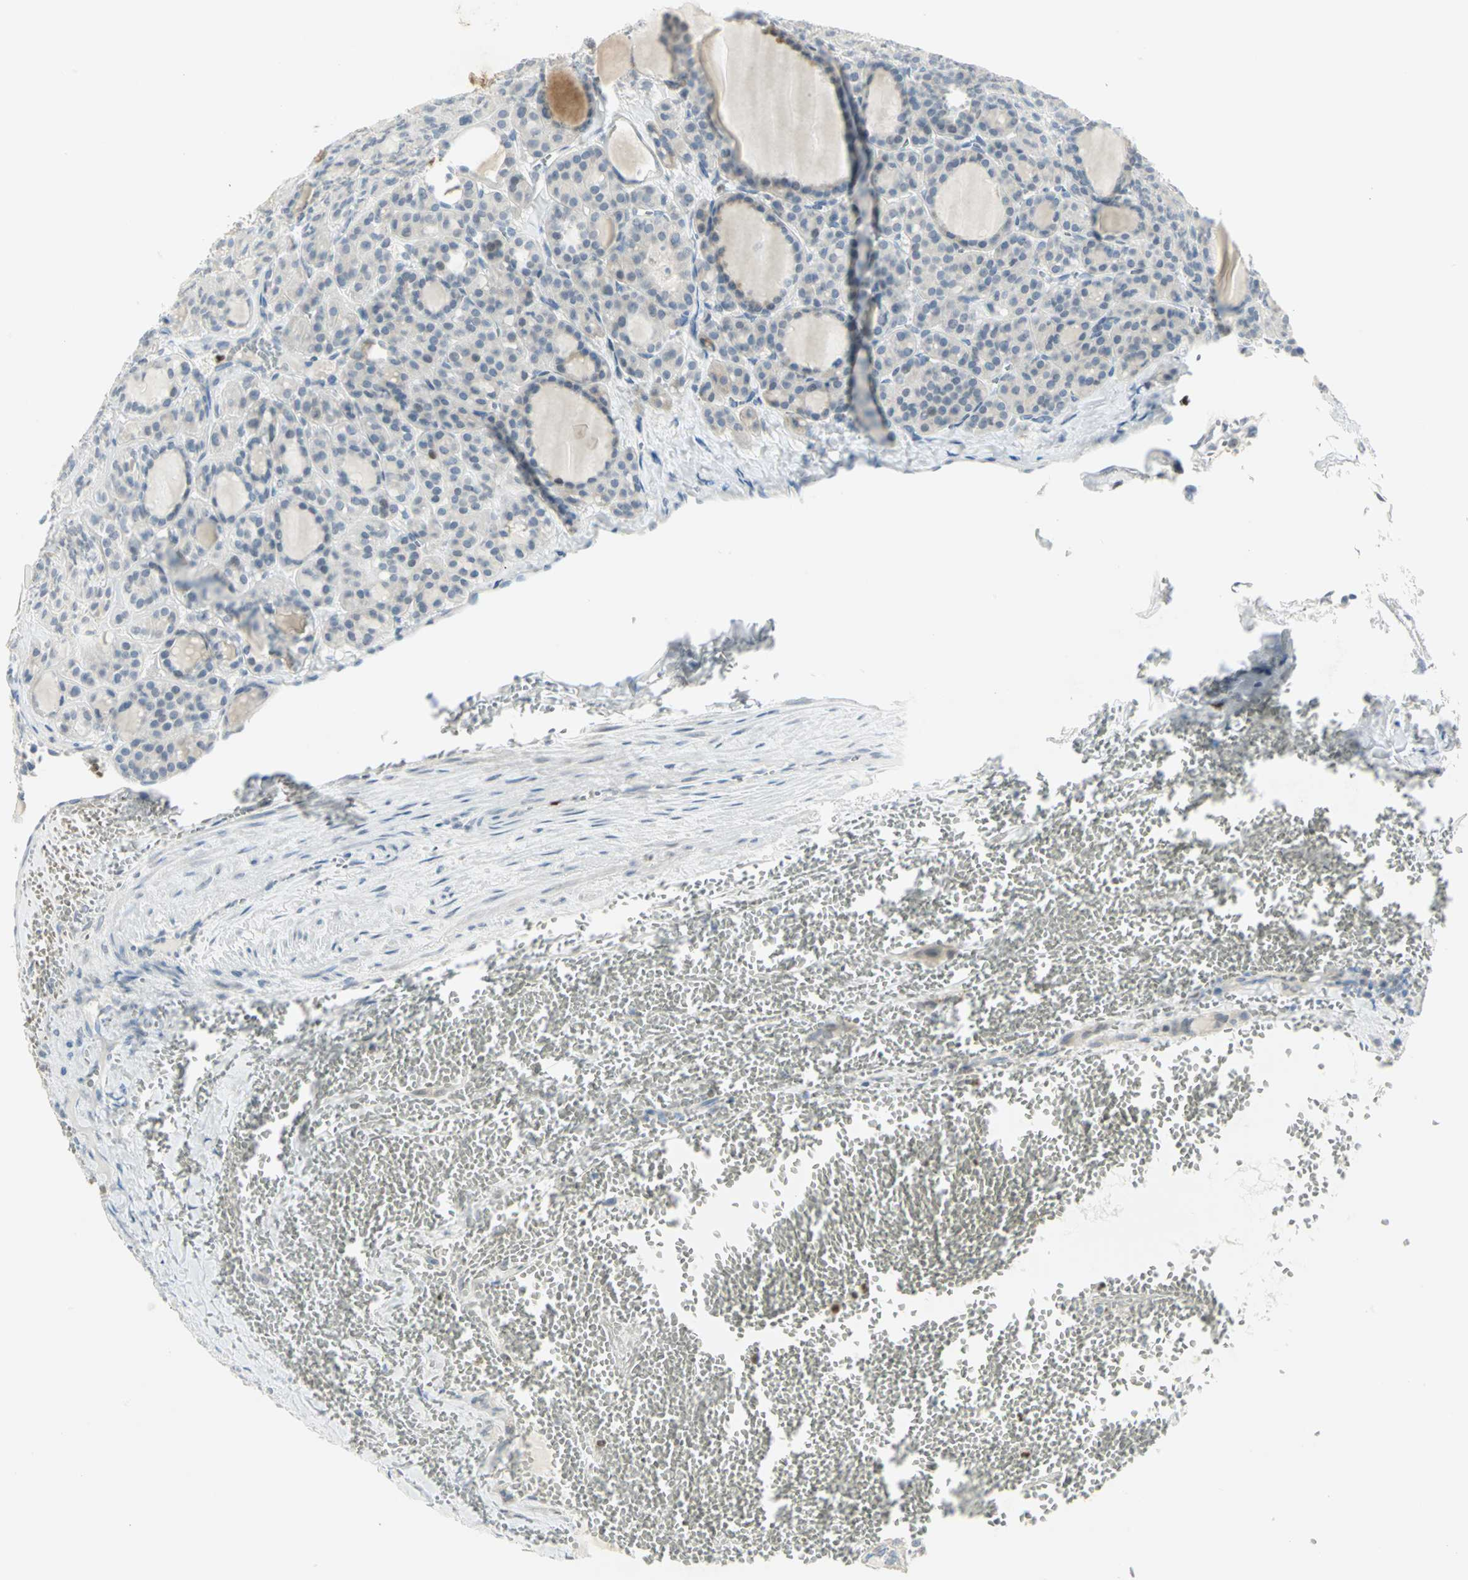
{"staining": {"intensity": "negative", "quantity": "none", "location": "none"}, "tissue": "thyroid cancer", "cell_type": "Tumor cells", "image_type": "cancer", "snomed": [{"axis": "morphology", "description": "Follicular adenoma carcinoma, NOS"}, {"axis": "topography", "description": "Thyroid gland"}], "caption": "Tumor cells show no significant expression in thyroid cancer.", "gene": "BCL6", "patient": {"sex": "female", "age": 71}}